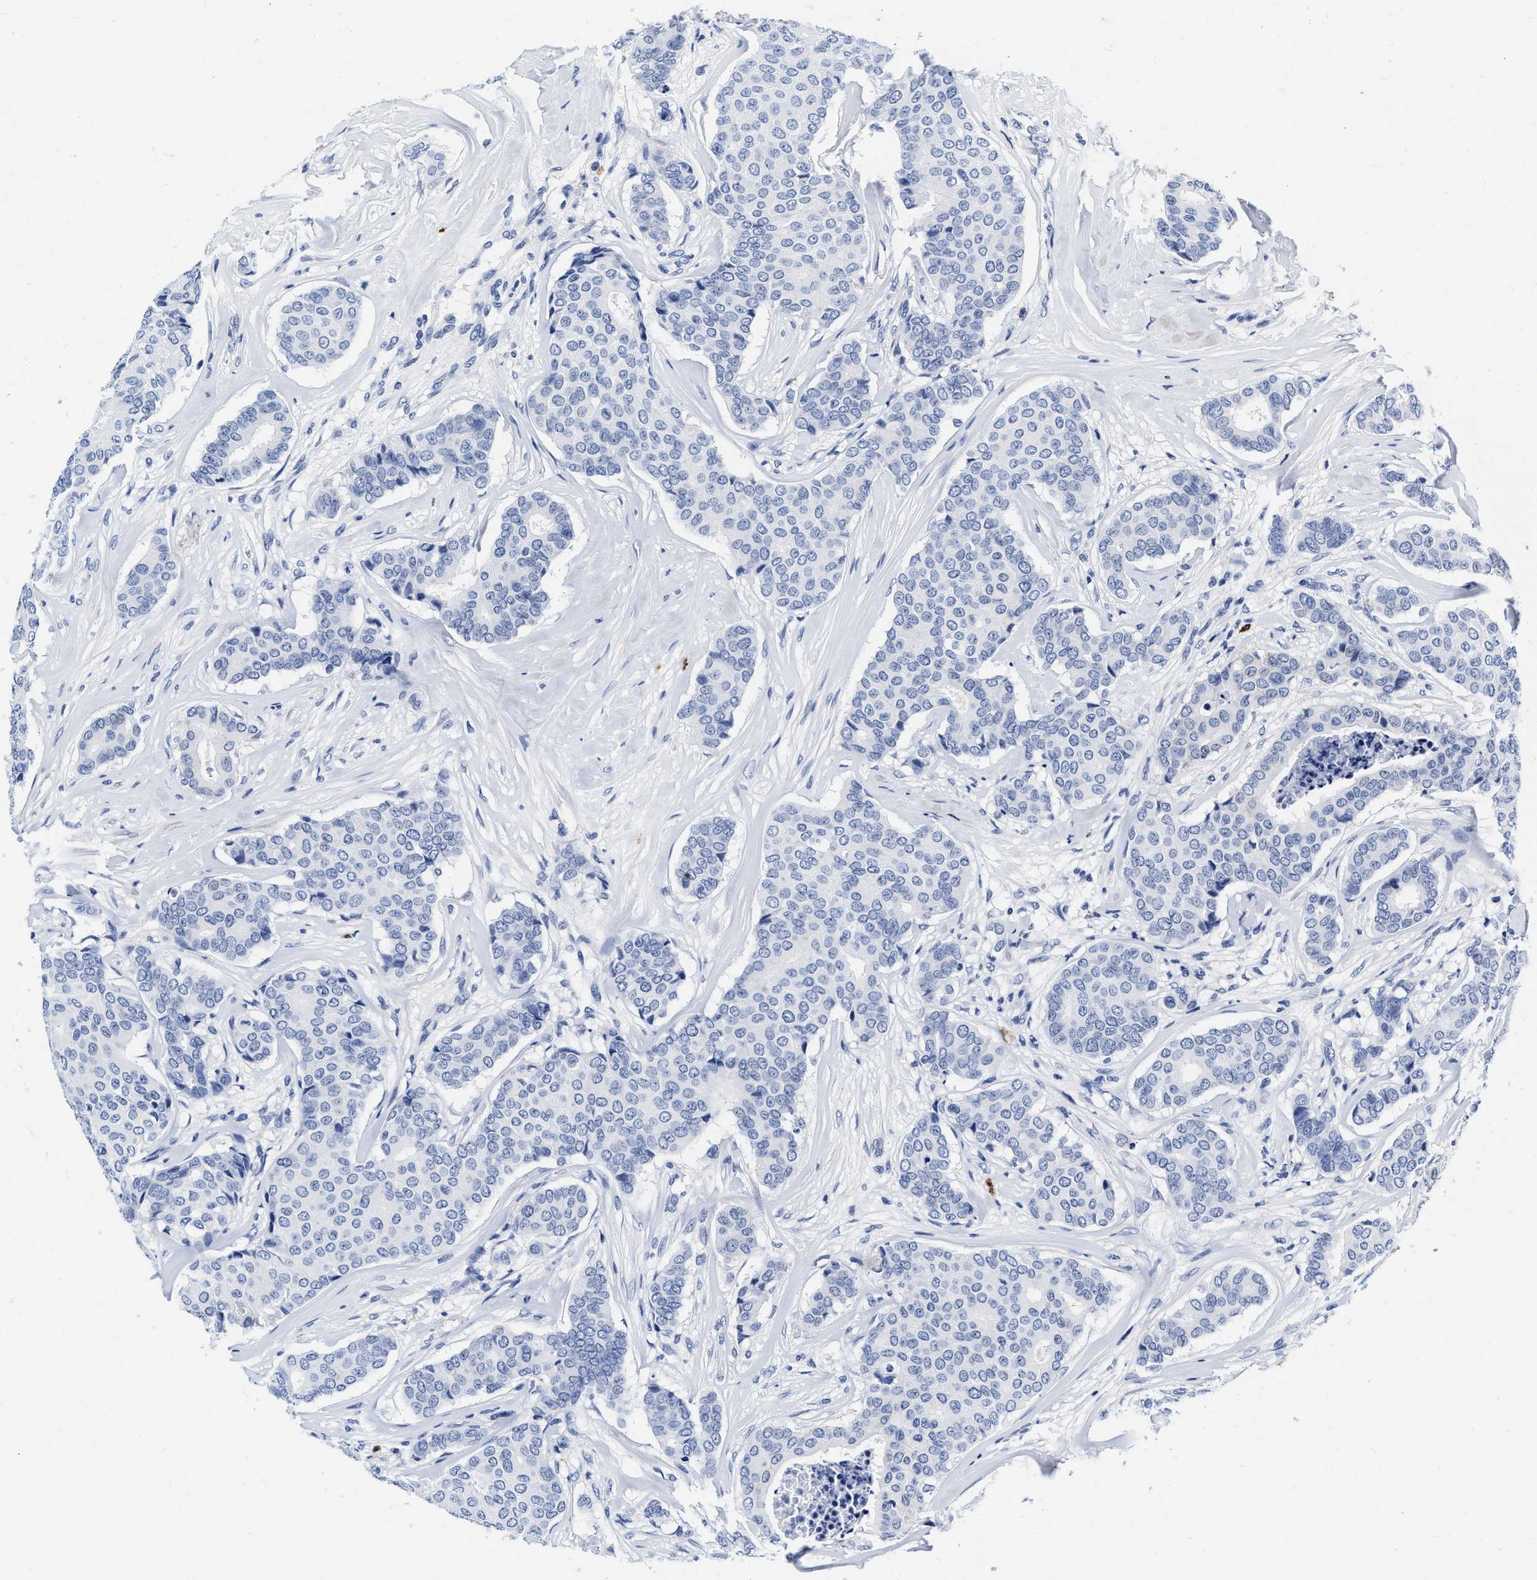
{"staining": {"intensity": "negative", "quantity": "none", "location": "none"}, "tissue": "breast cancer", "cell_type": "Tumor cells", "image_type": "cancer", "snomed": [{"axis": "morphology", "description": "Duct carcinoma"}, {"axis": "topography", "description": "Breast"}], "caption": "The immunohistochemistry (IHC) micrograph has no significant positivity in tumor cells of infiltrating ductal carcinoma (breast) tissue.", "gene": "CER1", "patient": {"sex": "female", "age": 75}}